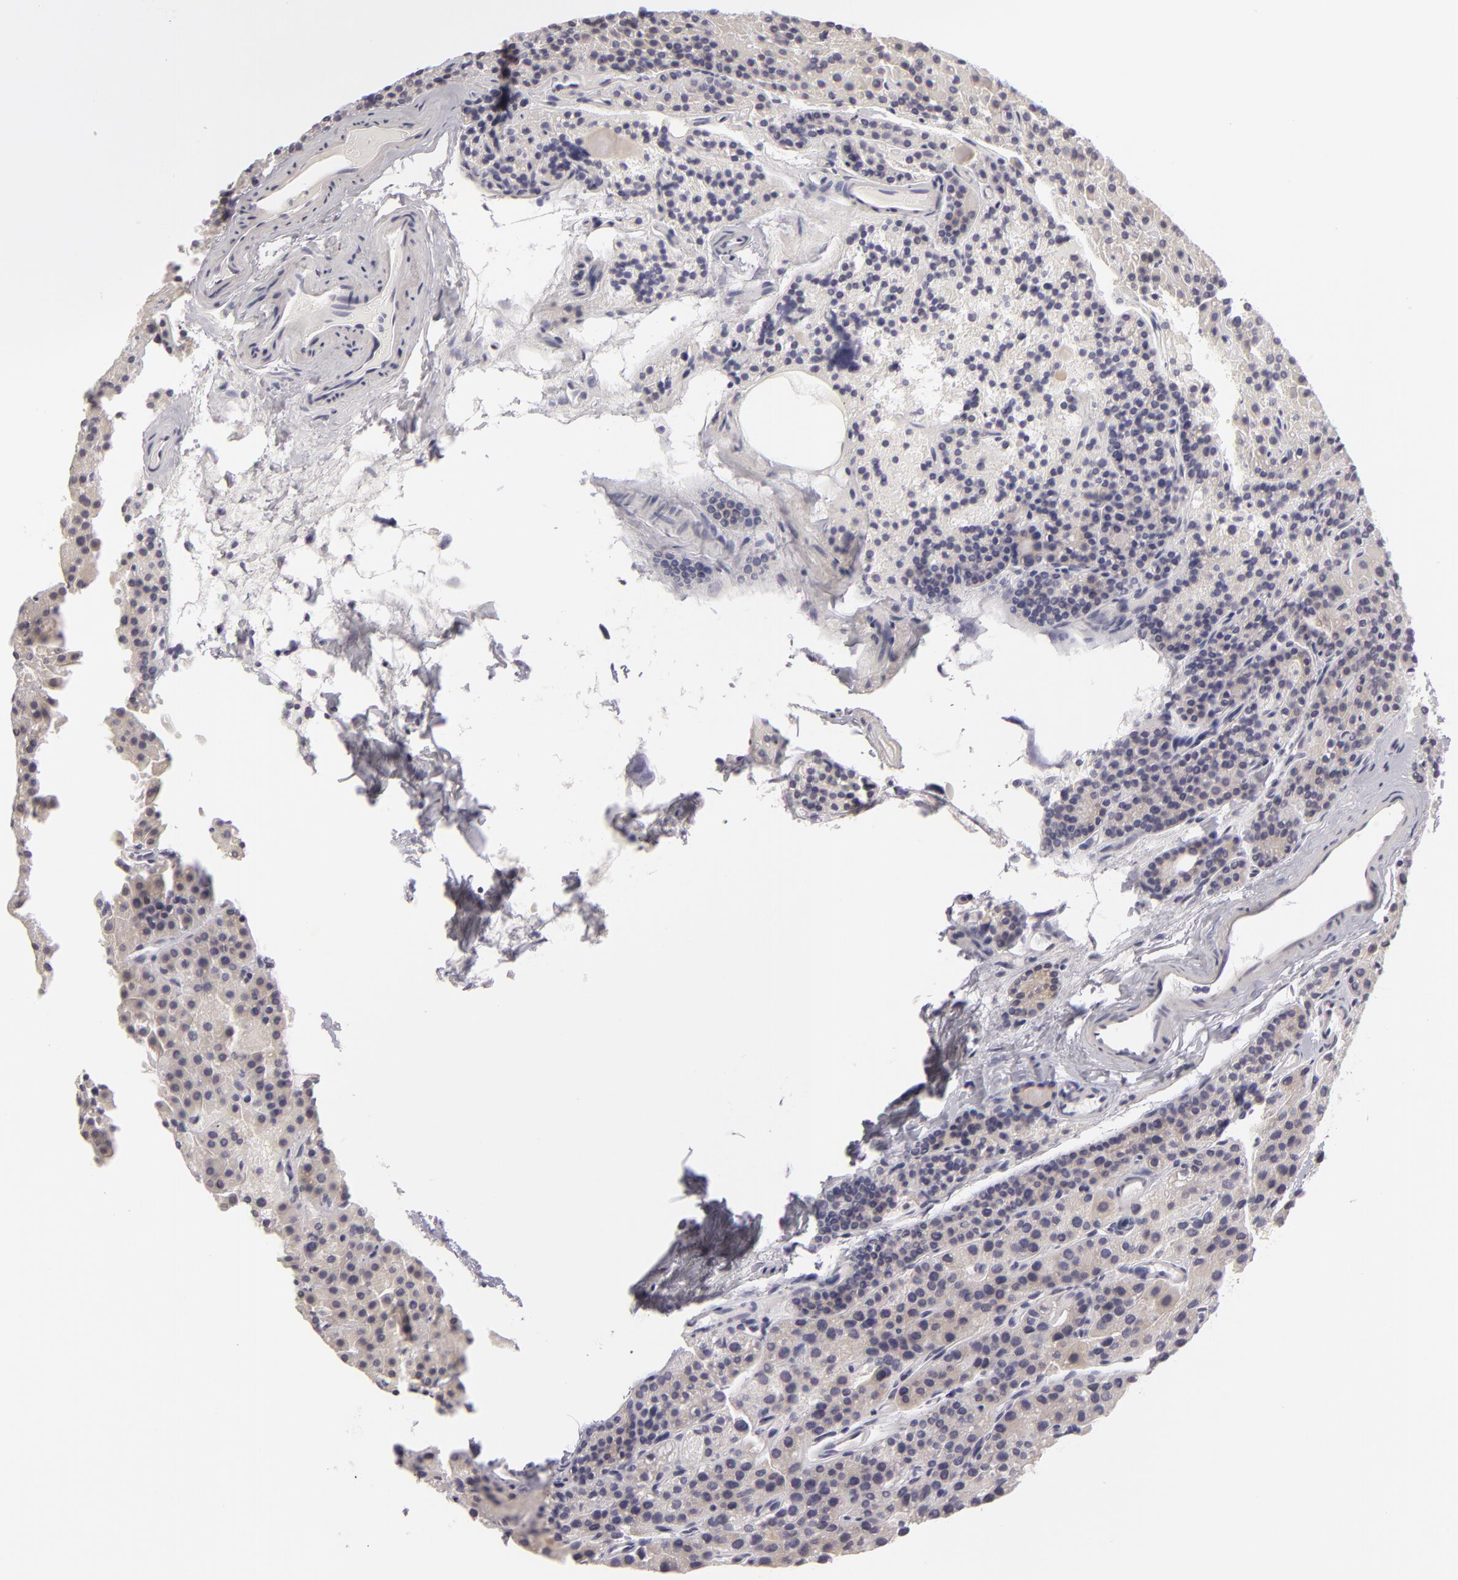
{"staining": {"intensity": "weak", "quantity": "25%-75%", "location": "cytoplasmic/membranous"}, "tissue": "parathyroid gland", "cell_type": "Glandular cells", "image_type": "normal", "snomed": [{"axis": "morphology", "description": "Normal tissue, NOS"}, {"axis": "topography", "description": "Parathyroid gland"}], "caption": "Immunohistochemistry (IHC) (DAB (3,3'-diaminobenzidine)) staining of benign parathyroid gland shows weak cytoplasmic/membranous protein positivity in about 25%-75% of glandular cells. The staining was performed using DAB (3,3'-diaminobenzidine), with brown indicating positive protein expression. Nuclei are stained blue with hematoxylin.", "gene": "ATP2B3", "patient": {"sex": "male", "age": 71}}